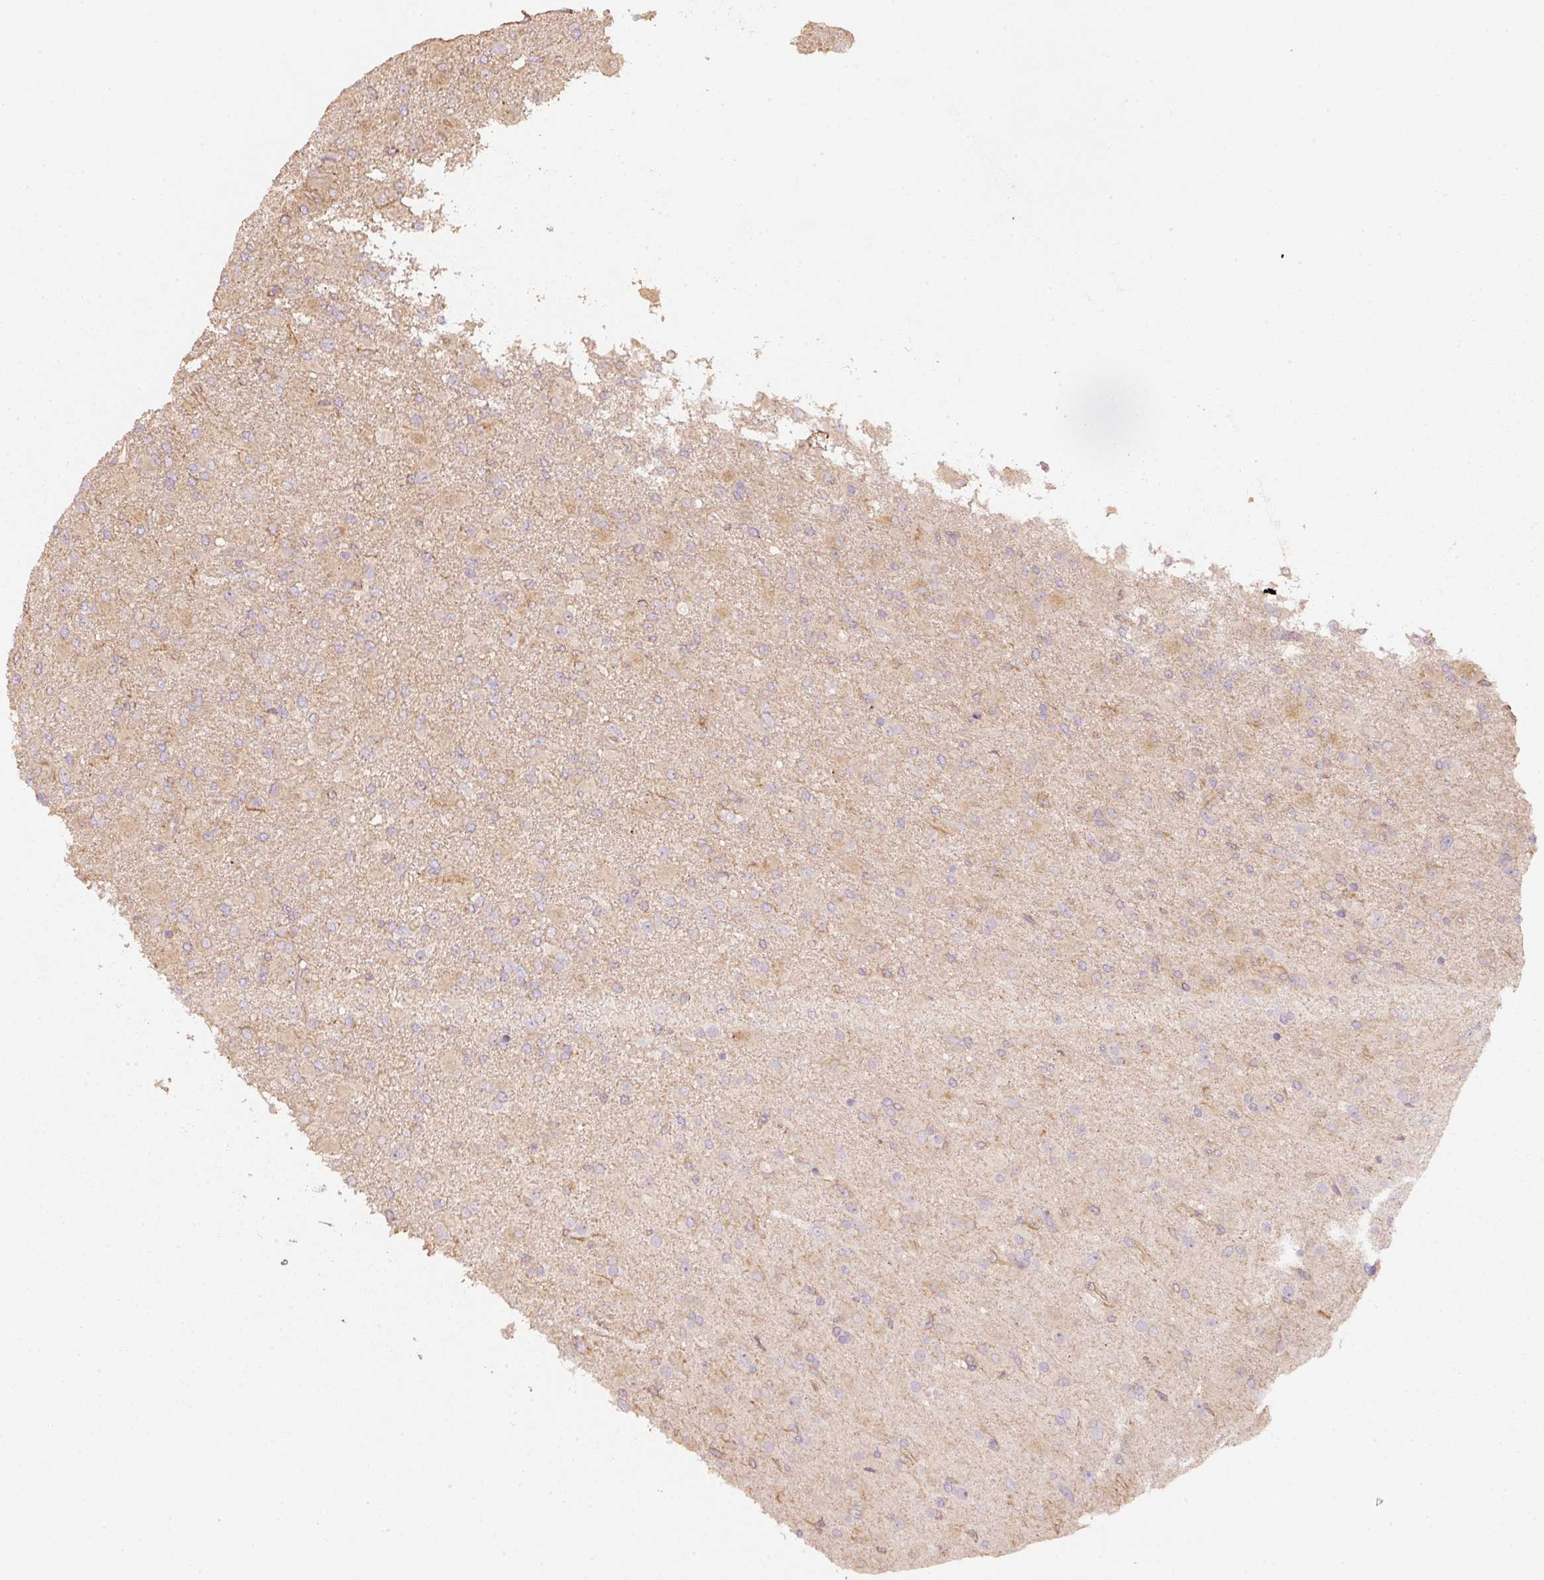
{"staining": {"intensity": "negative", "quantity": "none", "location": "none"}, "tissue": "glioma", "cell_type": "Tumor cells", "image_type": "cancer", "snomed": [{"axis": "morphology", "description": "Glioma, malignant, Low grade"}, {"axis": "topography", "description": "Brain"}], "caption": "The image reveals no staining of tumor cells in glioma. (Immunohistochemistry (ihc), brightfield microscopy, high magnification).", "gene": "CEP95", "patient": {"sex": "male", "age": 65}}